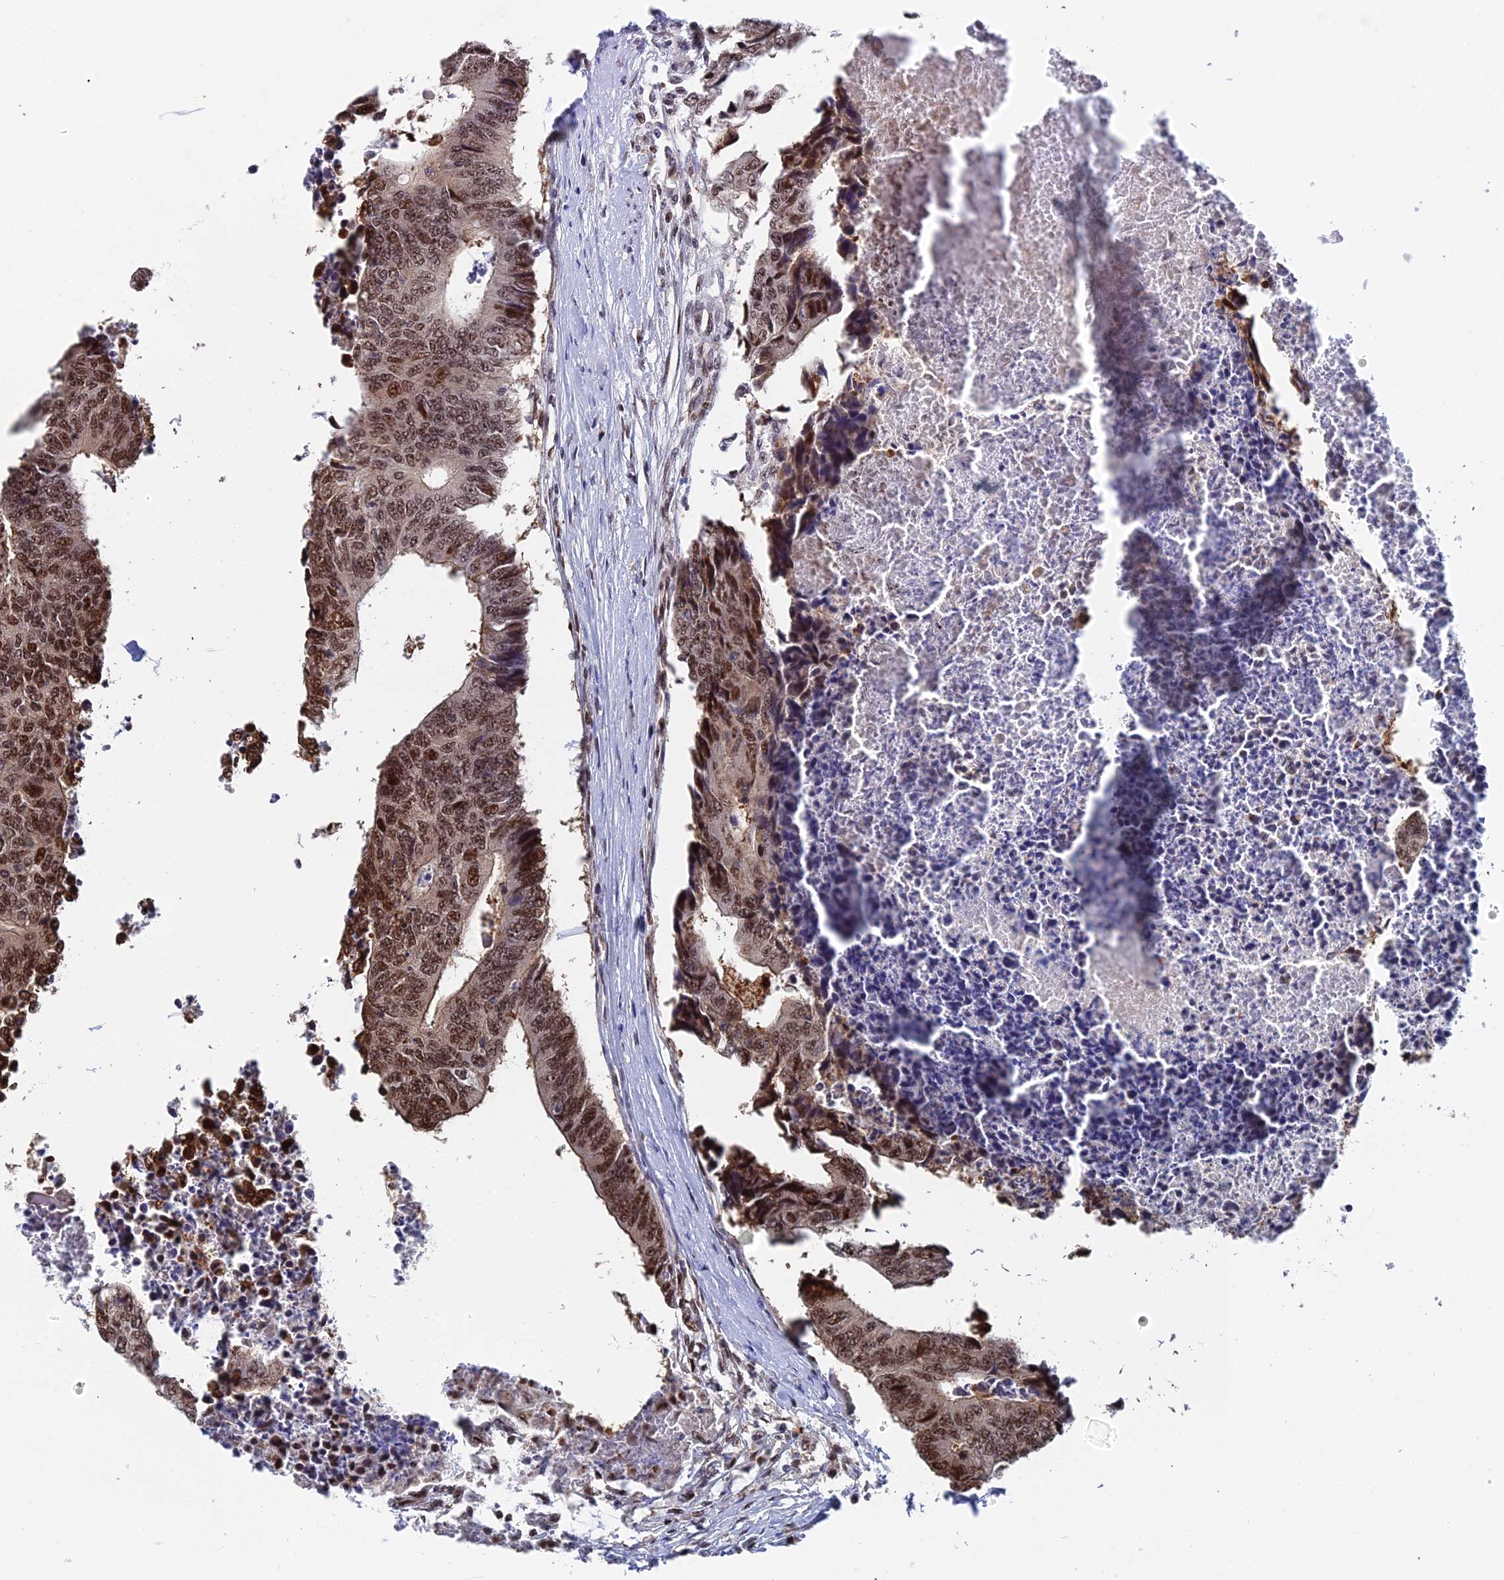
{"staining": {"intensity": "moderate", "quantity": ">75%", "location": "nuclear"}, "tissue": "colorectal cancer", "cell_type": "Tumor cells", "image_type": "cancer", "snomed": [{"axis": "morphology", "description": "Adenocarcinoma, NOS"}, {"axis": "topography", "description": "Rectum"}], "caption": "Immunohistochemical staining of human adenocarcinoma (colorectal) demonstrates medium levels of moderate nuclear protein staining in about >75% of tumor cells.", "gene": "TIFA", "patient": {"sex": "male", "age": 84}}